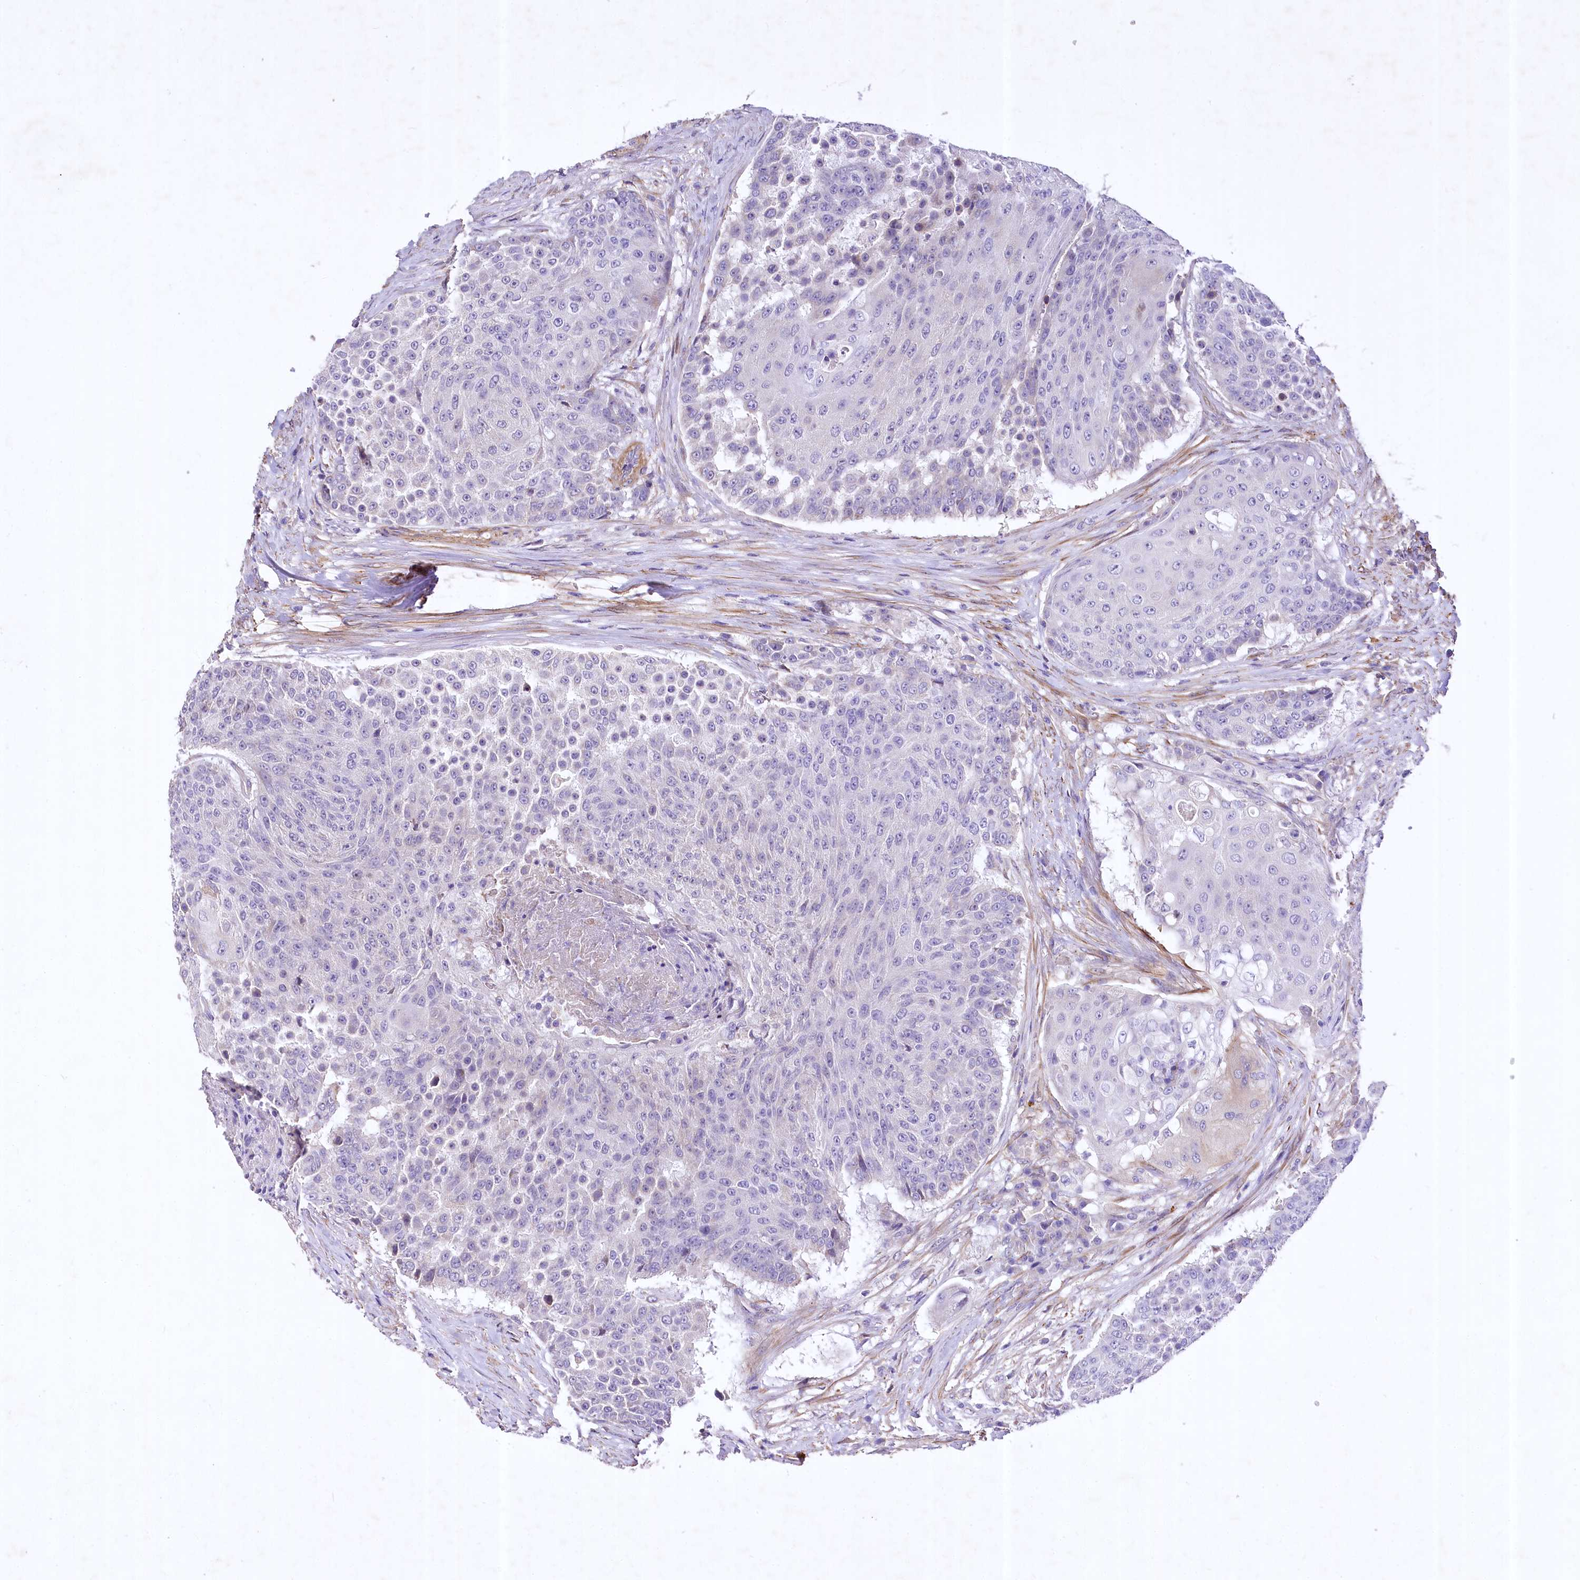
{"staining": {"intensity": "negative", "quantity": "none", "location": "none"}, "tissue": "urothelial cancer", "cell_type": "Tumor cells", "image_type": "cancer", "snomed": [{"axis": "morphology", "description": "Urothelial carcinoma, High grade"}, {"axis": "topography", "description": "Urinary bladder"}], "caption": "DAB (3,3'-diaminobenzidine) immunohistochemical staining of human high-grade urothelial carcinoma exhibits no significant expression in tumor cells.", "gene": "RDH16", "patient": {"sex": "female", "age": 63}}